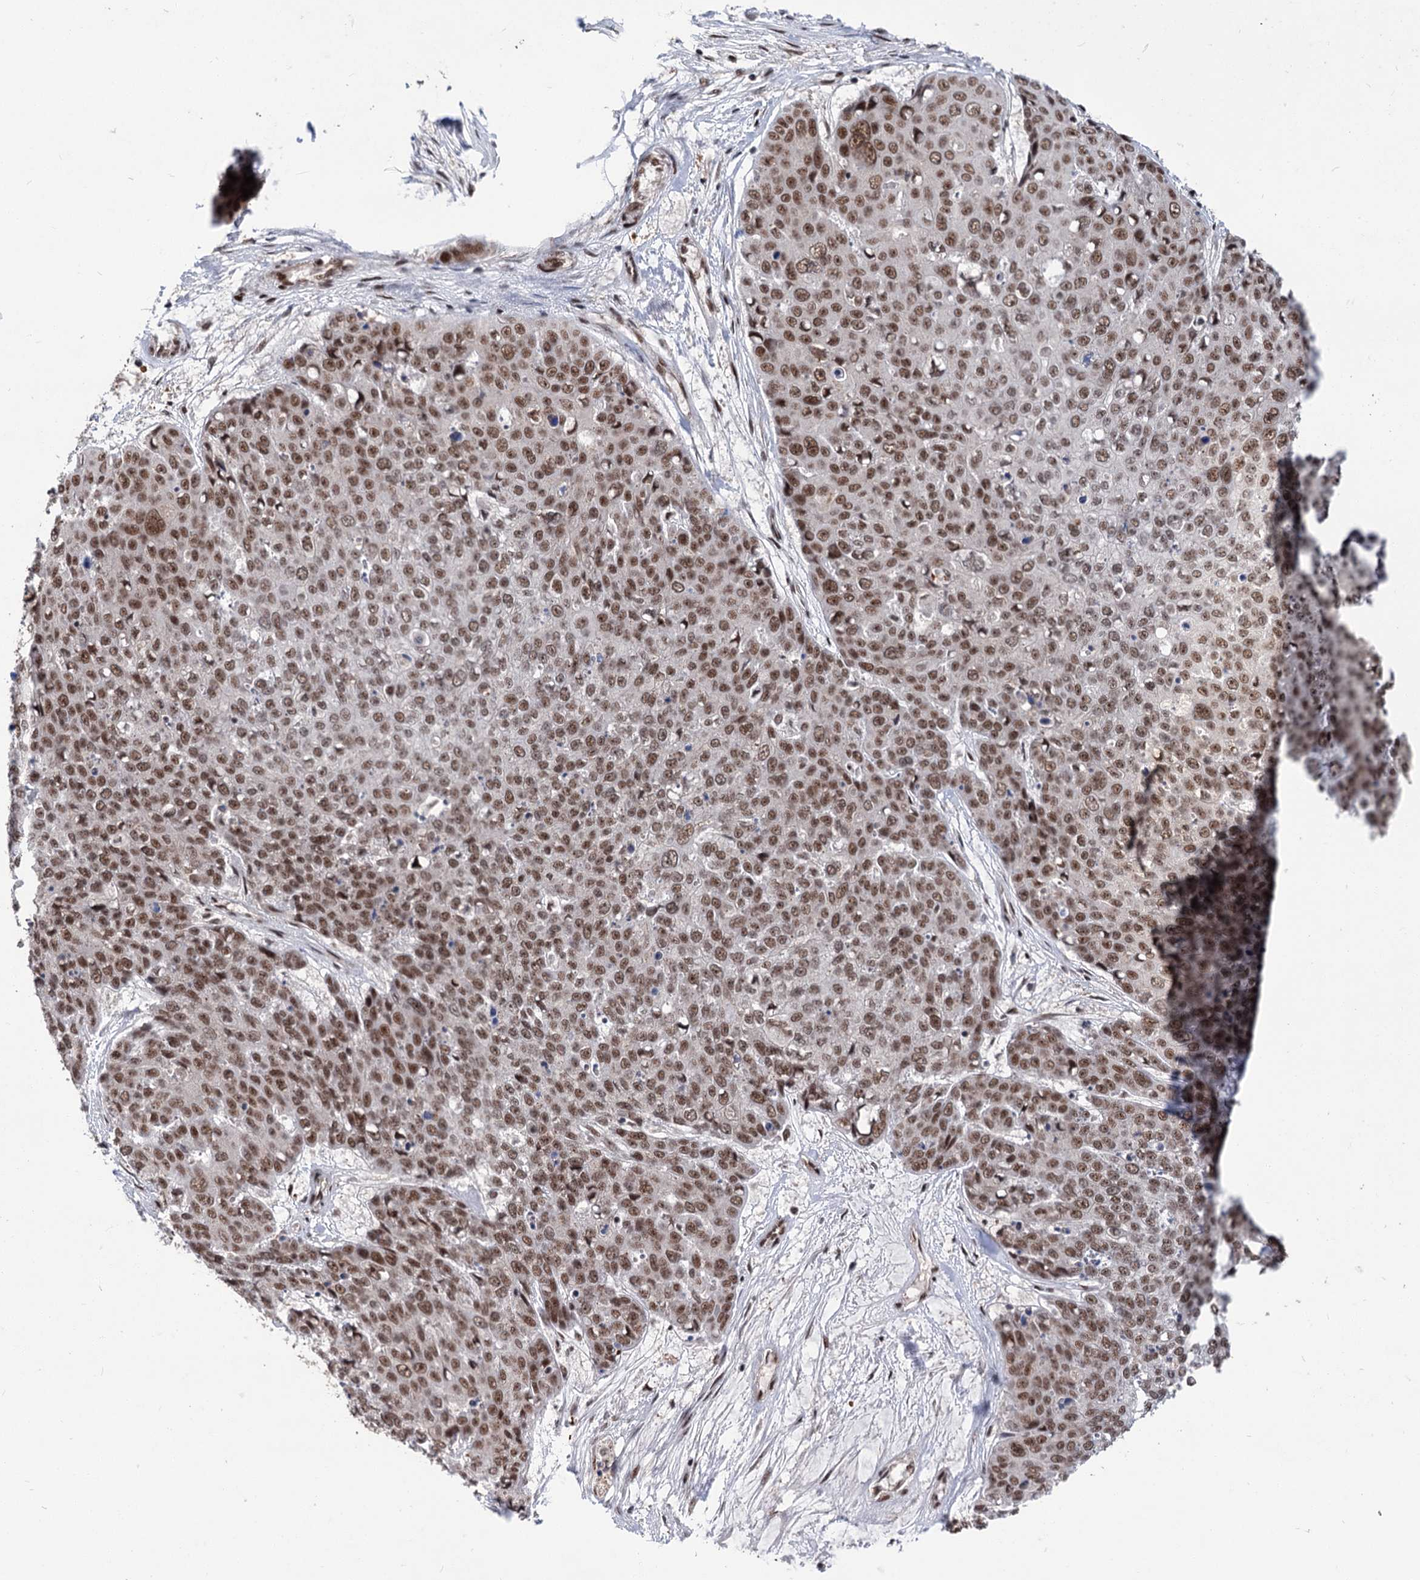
{"staining": {"intensity": "strong", "quantity": ">75%", "location": "nuclear"}, "tissue": "skin cancer", "cell_type": "Tumor cells", "image_type": "cancer", "snomed": [{"axis": "morphology", "description": "Squamous cell carcinoma, NOS"}, {"axis": "topography", "description": "Skin"}], "caption": "Protein staining exhibits strong nuclear staining in about >75% of tumor cells in skin squamous cell carcinoma. (DAB IHC with brightfield microscopy, high magnification).", "gene": "MAML1", "patient": {"sex": "male", "age": 71}}